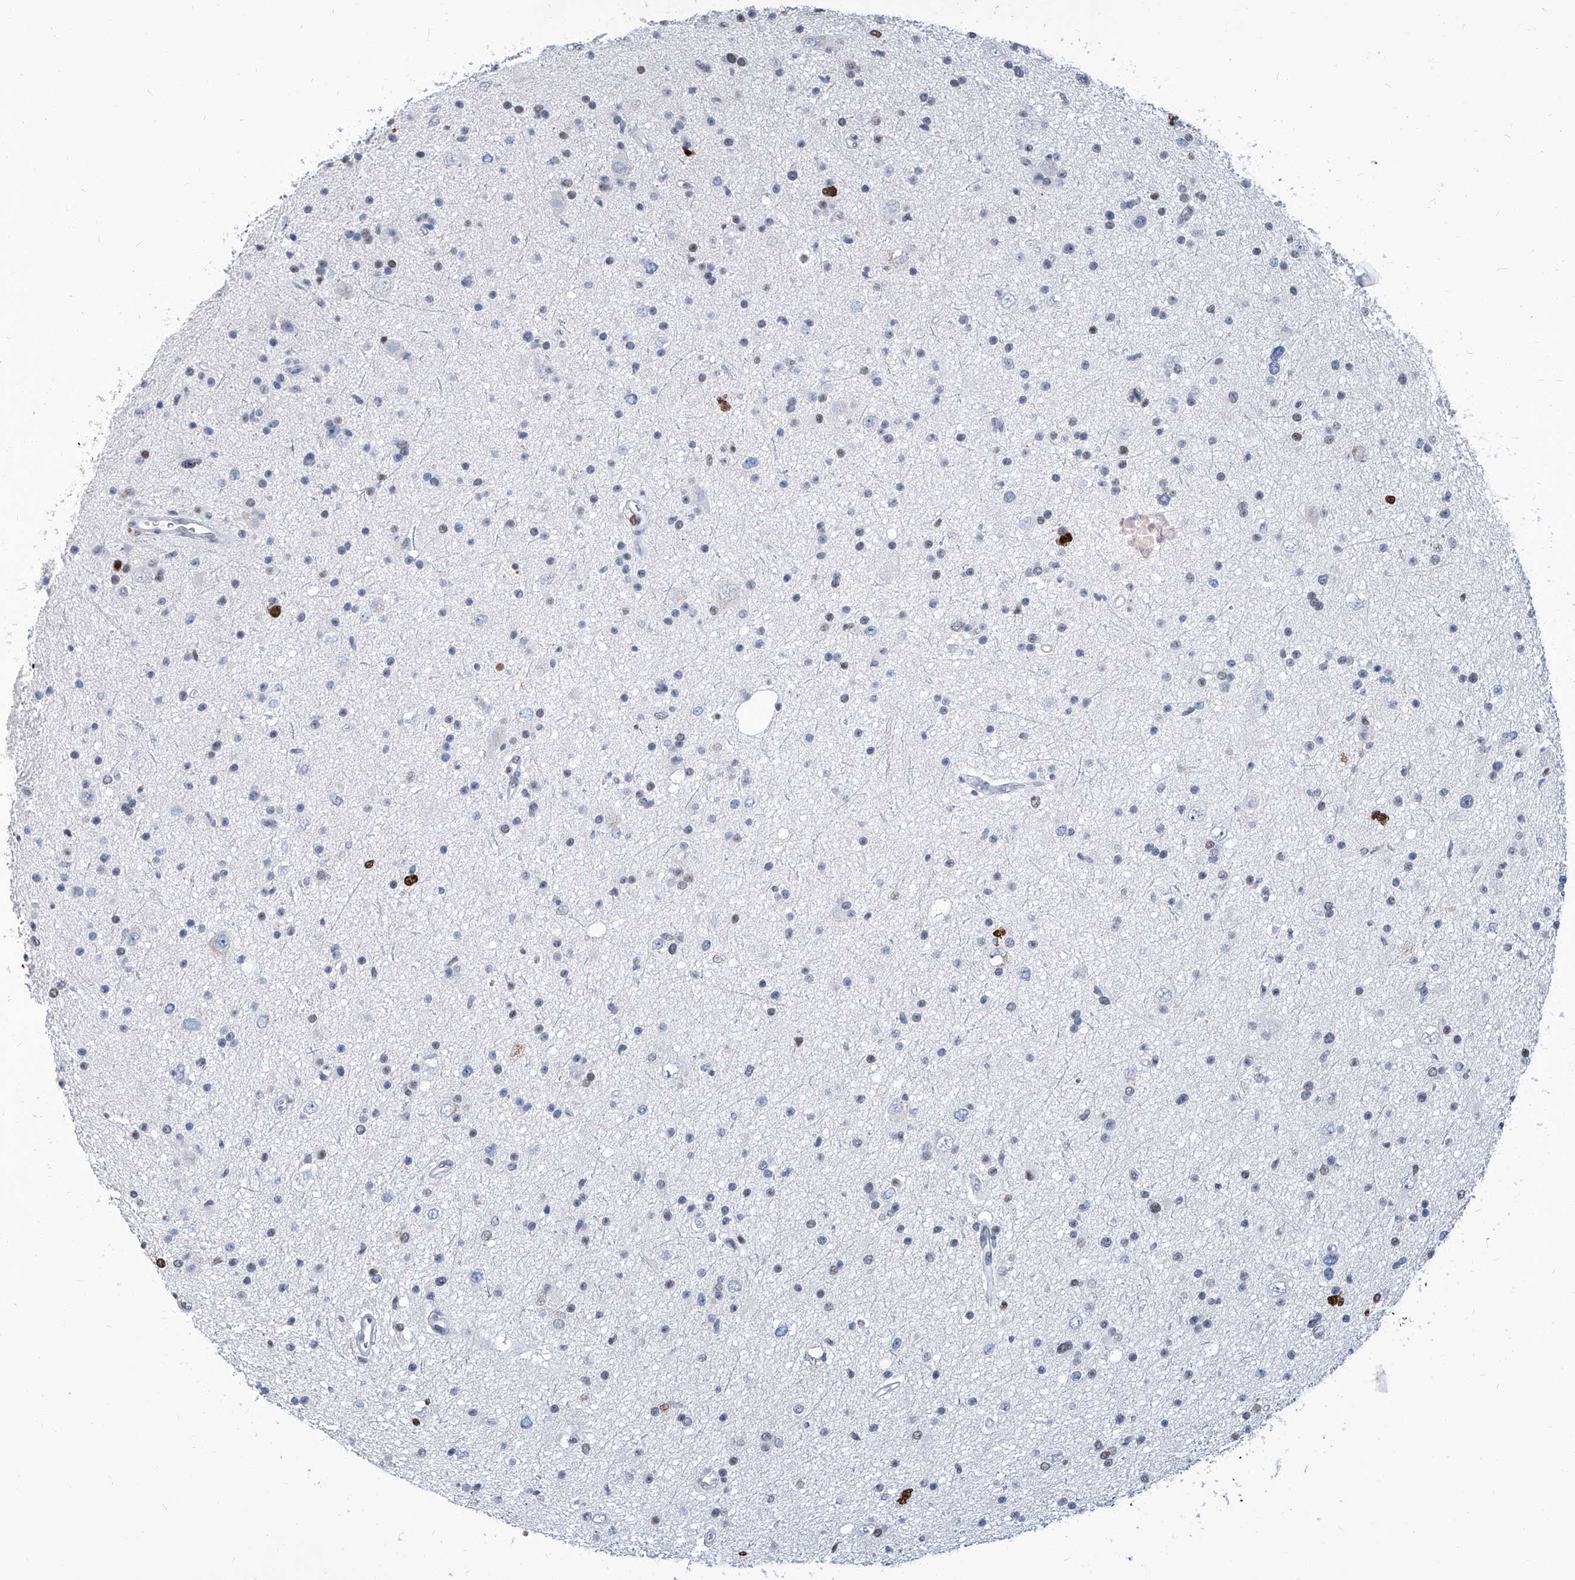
{"staining": {"intensity": "strong", "quantity": "<25%", "location": "nuclear"}, "tissue": "glioma", "cell_type": "Tumor cells", "image_type": "cancer", "snomed": [{"axis": "morphology", "description": "Glioma, malignant, Low grade"}, {"axis": "topography", "description": "Cerebral cortex"}], "caption": "Protein staining of low-grade glioma (malignant) tissue exhibits strong nuclear staining in about <25% of tumor cells. Using DAB (brown) and hematoxylin (blue) stains, captured at high magnification using brightfield microscopy.", "gene": "PCNA", "patient": {"sex": "female", "age": 39}}